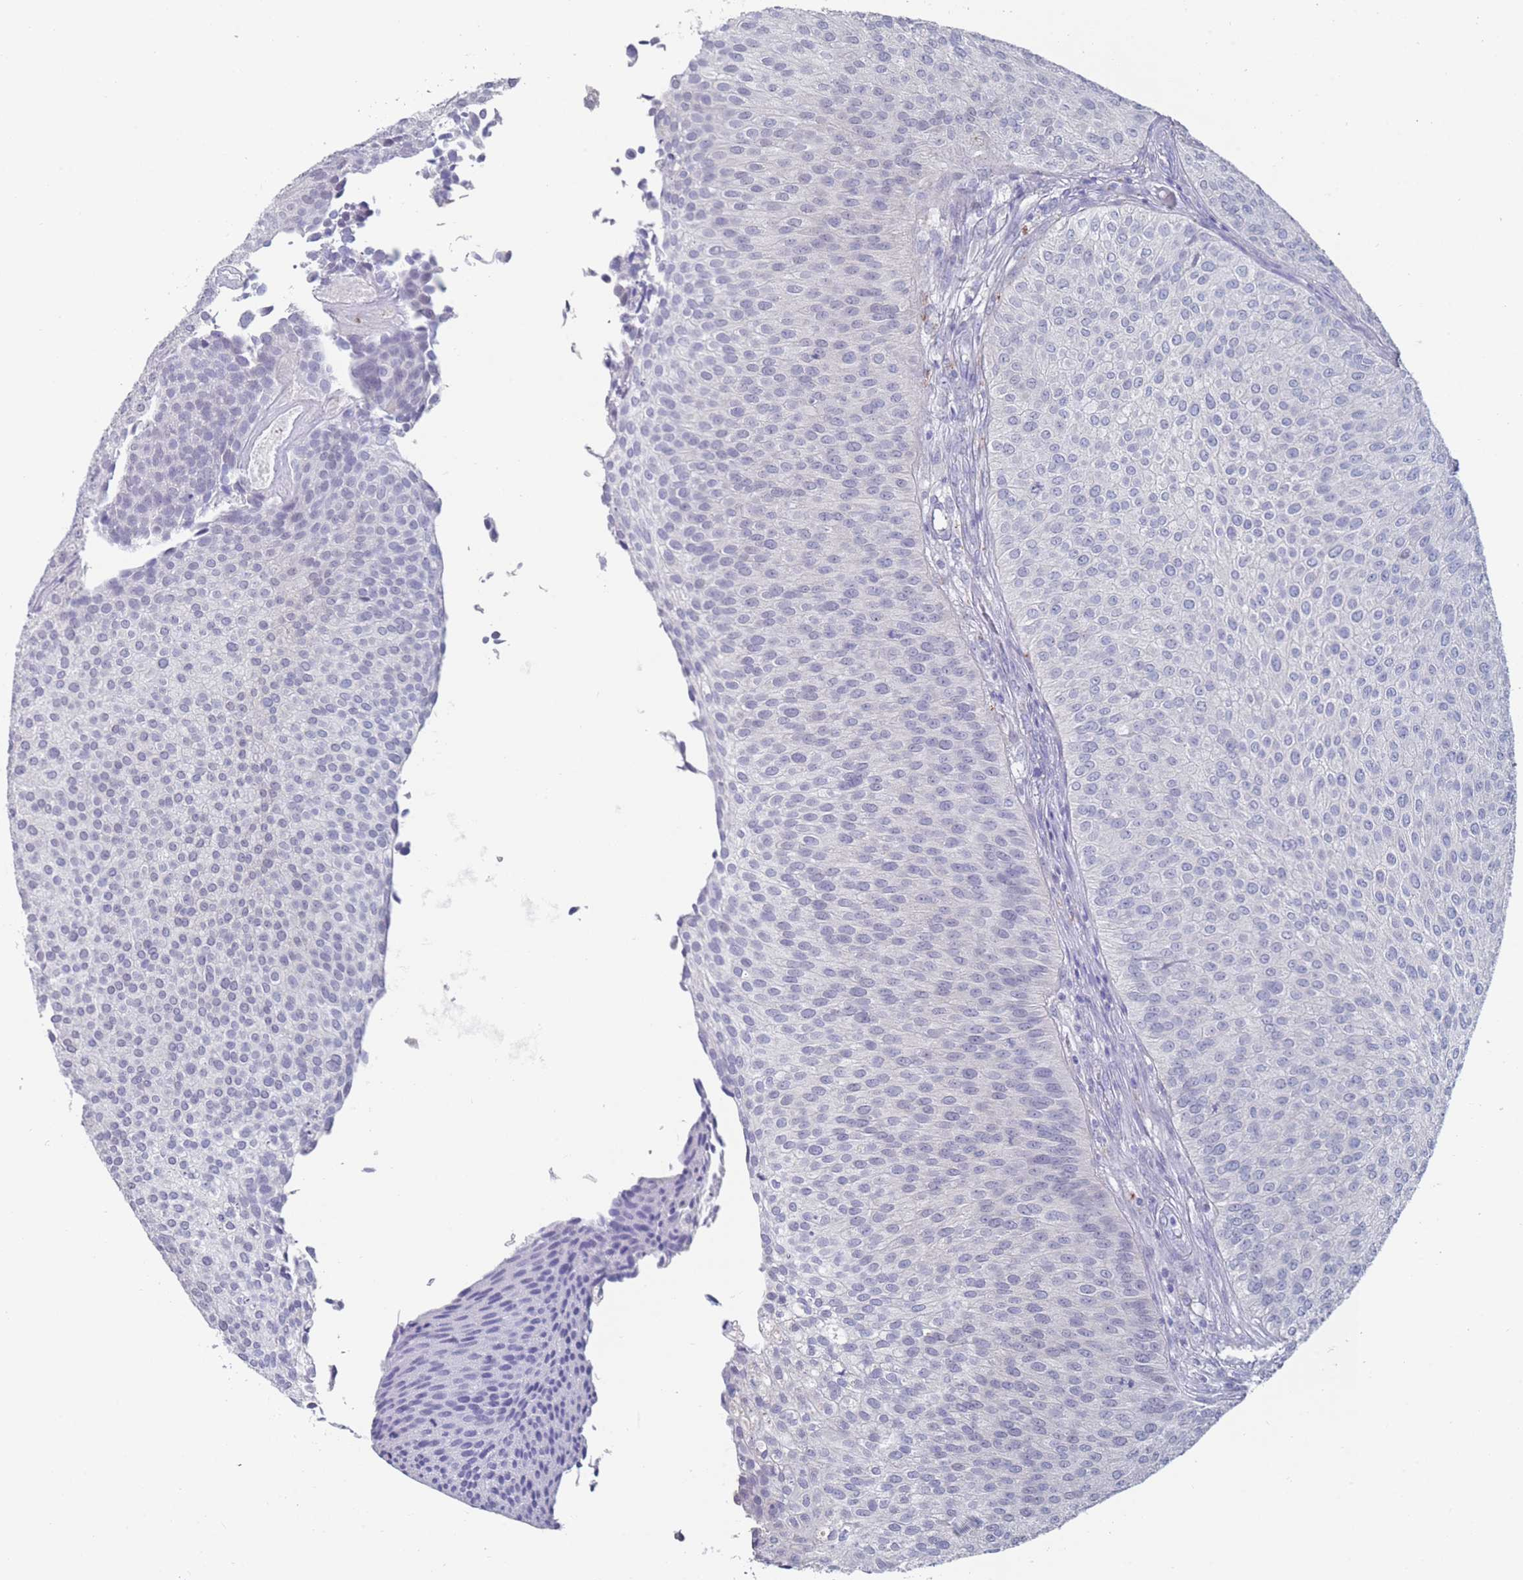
{"staining": {"intensity": "negative", "quantity": "none", "location": "none"}, "tissue": "urothelial cancer", "cell_type": "Tumor cells", "image_type": "cancer", "snomed": [{"axis": "morphology", "description": "Urothelial carcinoma, Low grade"}, {"axis": "topography", "description": "Urinary bladder"}], "caption": "Urothelial carcinoma (low-grade) was stained to show a protein in brown. There is no significant expression in tumor cells. Nuclei are stained in blue.", "gene": "CYP51A1", "patient": {"sex": "male", "age": 84}}